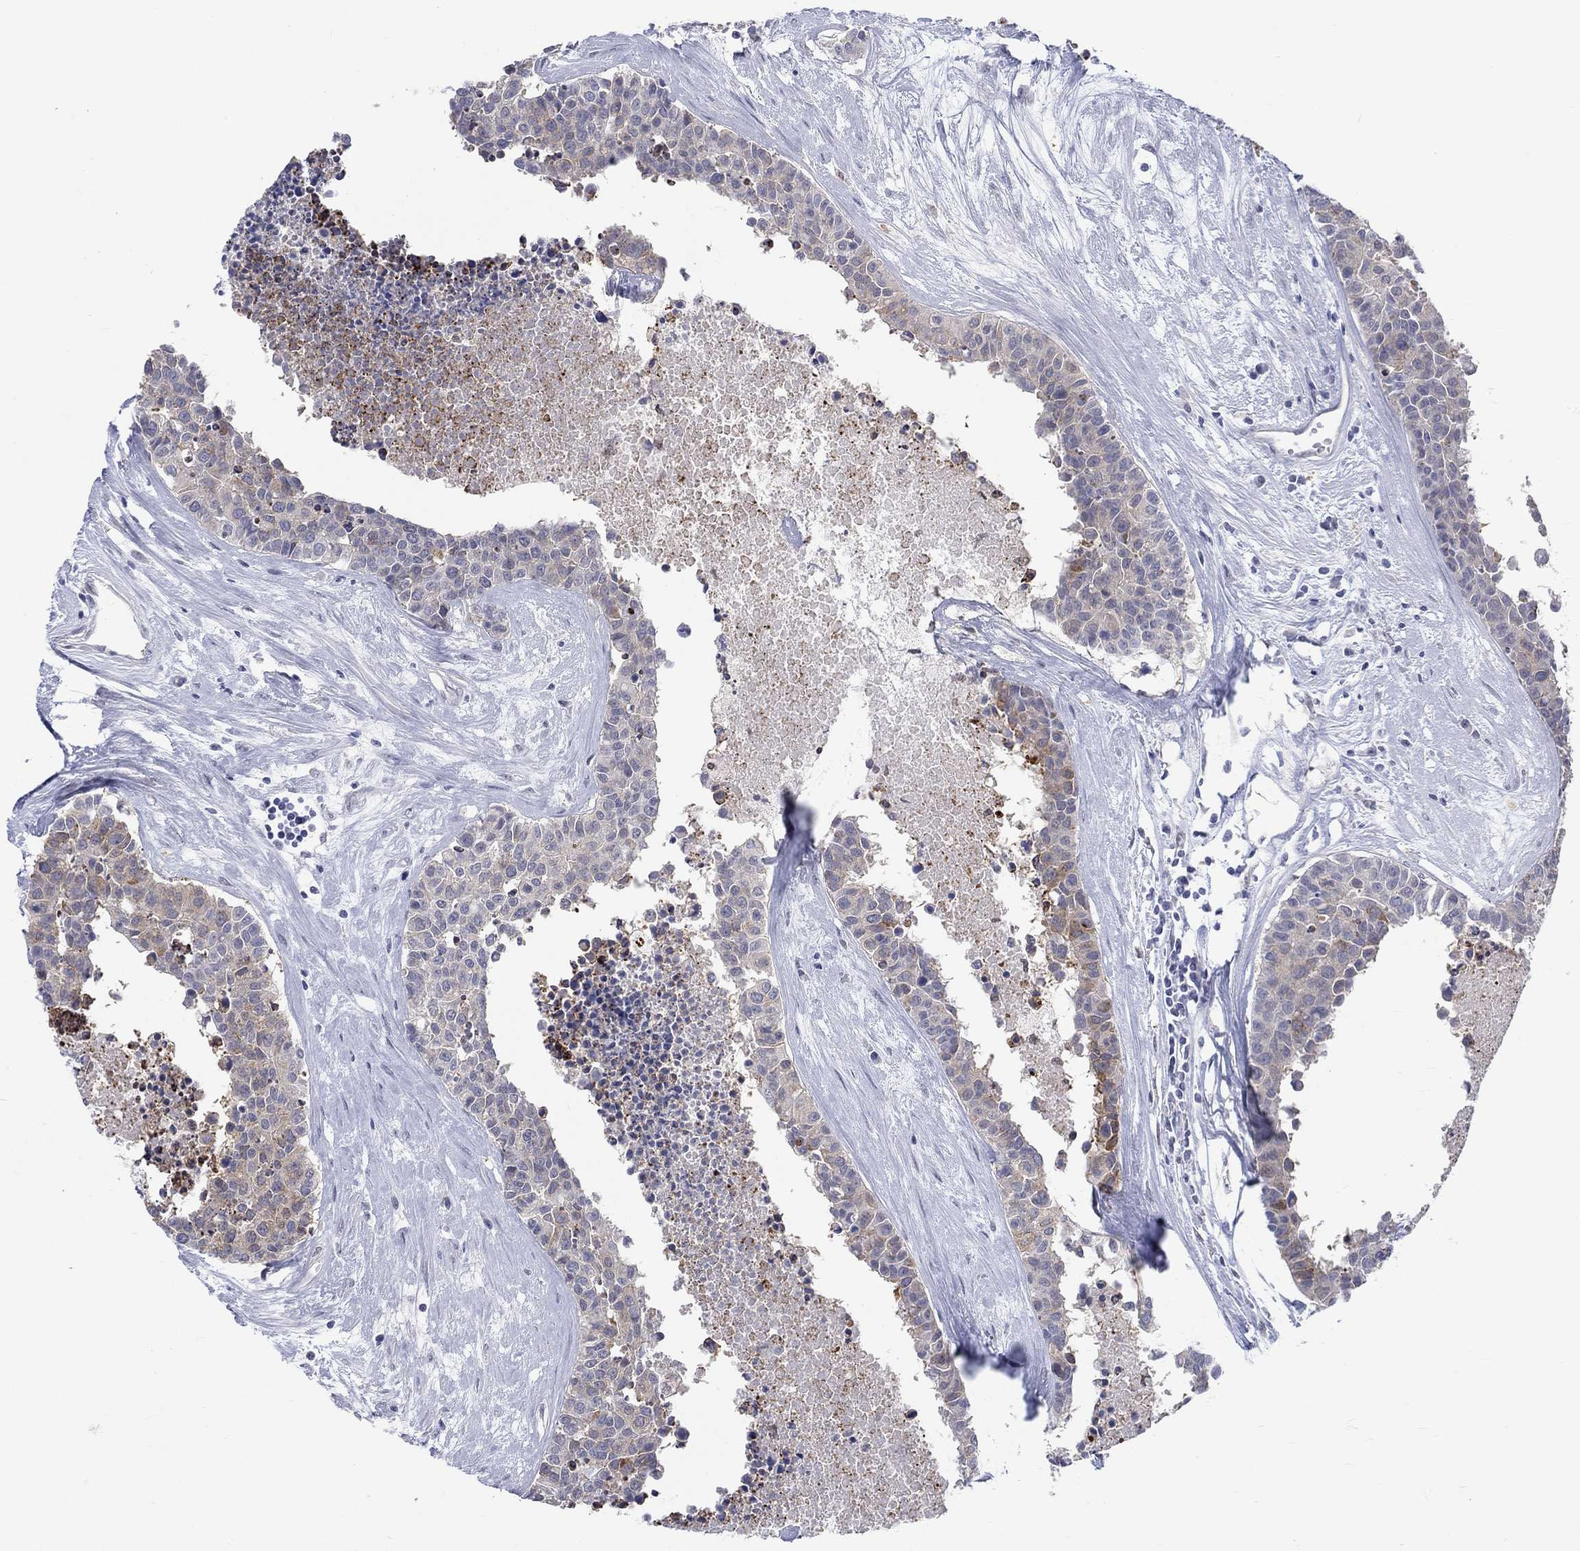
{"staining": {"intensity": "weak", "quantity": "<25%", "location": "cytoplasmic/membranous"}, "tissue": "carcinoid", "cell_type": "Tumor cells", "image_type": "cancer", "snomed": [{"axis": "morphology", "description": "Carcinoid, malignant, NOS"}, {"axis": "topography", "description": "Colon"}], "caption": "Tumor cells are negative for brown protein staining in carcinoid (malignant). (DAB (3,3'-diaminobenzidine) immunohistochemistry (IHC) with hematoxylin counter stain).", "gene": "EGFLAM", "patient": {"sex": "male", "age": 81}}